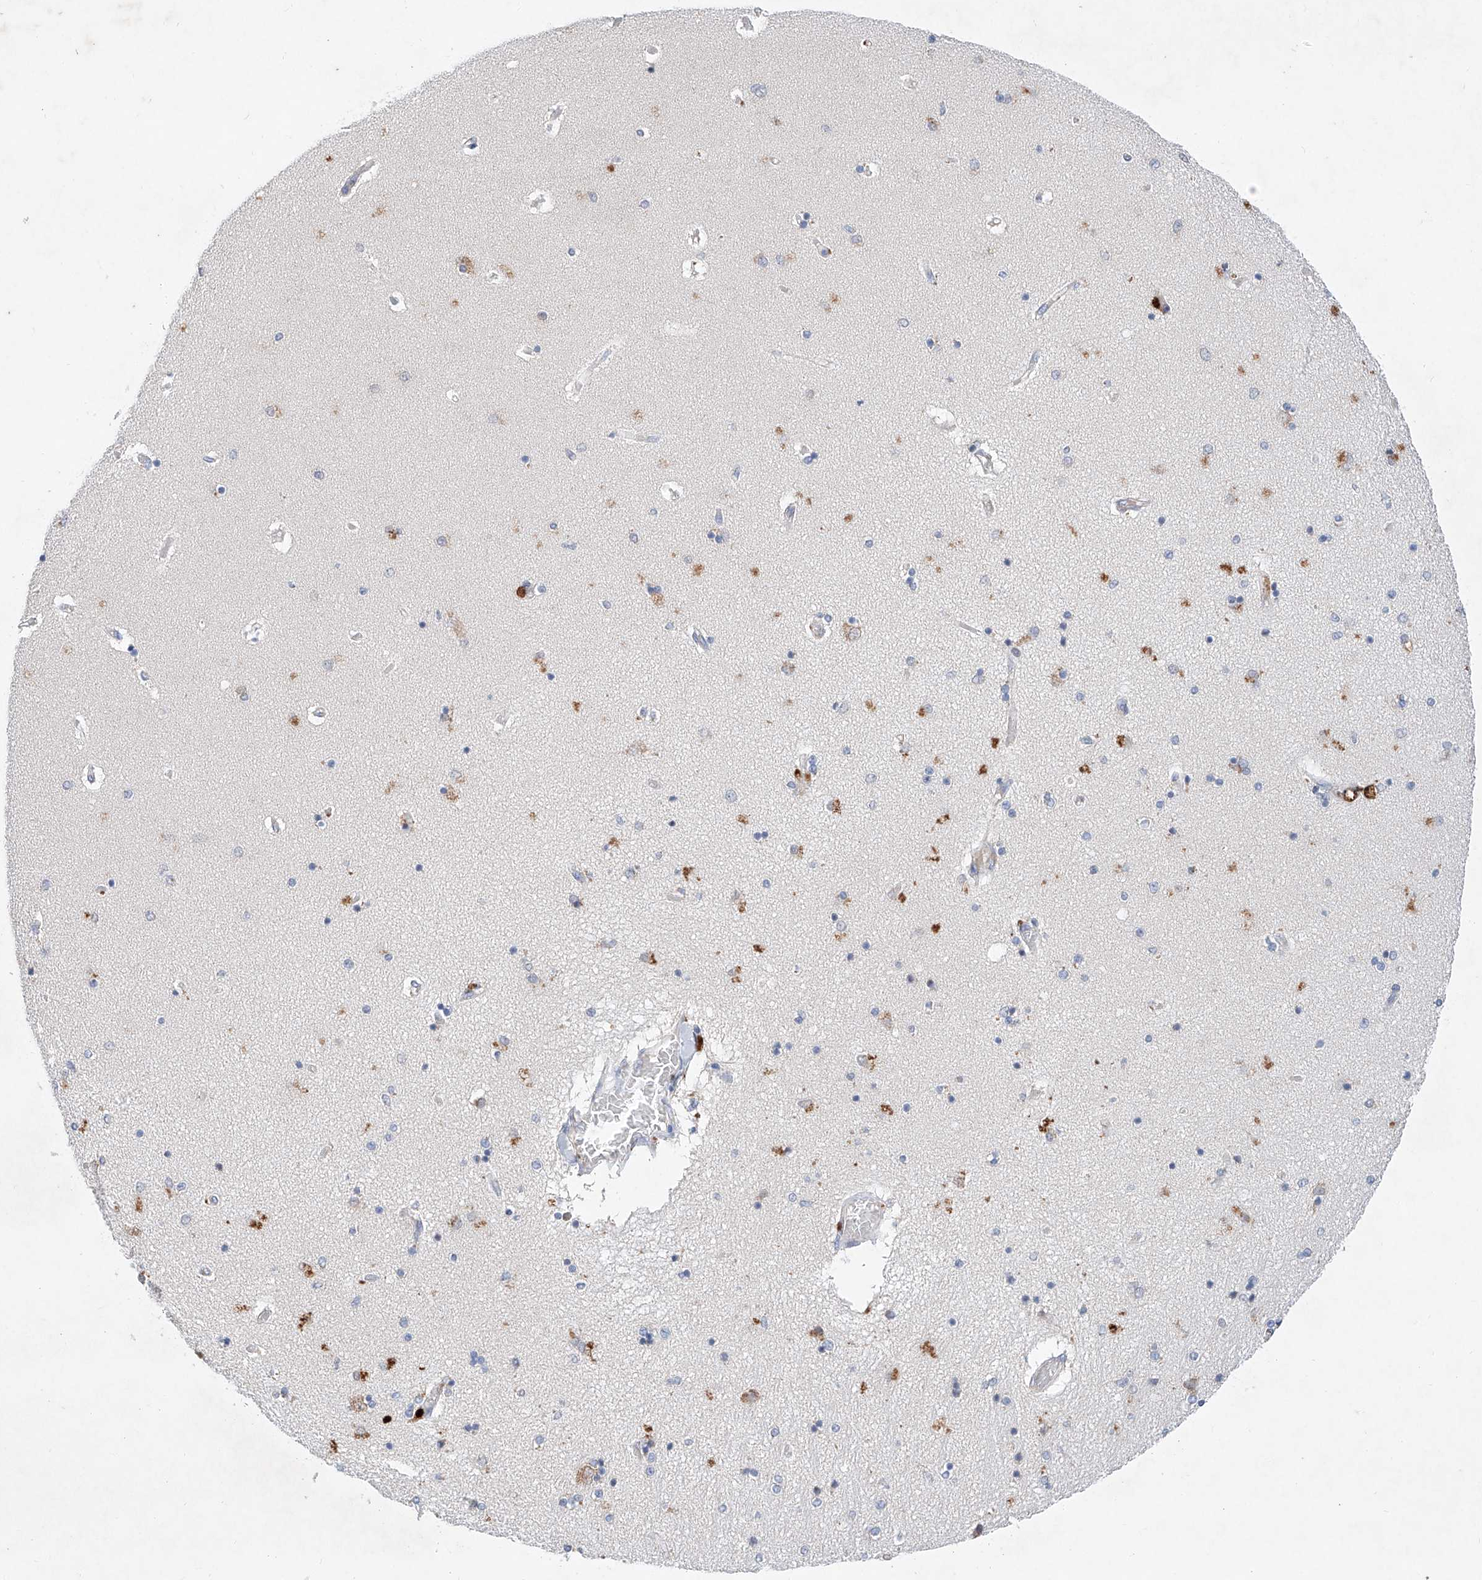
{"staining": {"intensity": "moderate", "quantity": "<25%", "location": "cytoplasmic/membranous"}, "tissue": "hippocampus", "cell_type": "Glial cells", "image_type": "normal", "snomed": [{"axis": "morphology", "description": "Normal tissue, NOS"}, {"axis": "topography", "description": "Hippocampus"}], "caption": "A histopathology image of human hippocampus stained for a protein demonstrates moderate cytoplasmic/membranous brown staining in glial cells. (DAB (3,3'-diaminobenzidine) IHC, brown staining for protein, blue staining for nuclei).", "gene": "FASTK", "patient": {"sex": "female", "age": 54}}